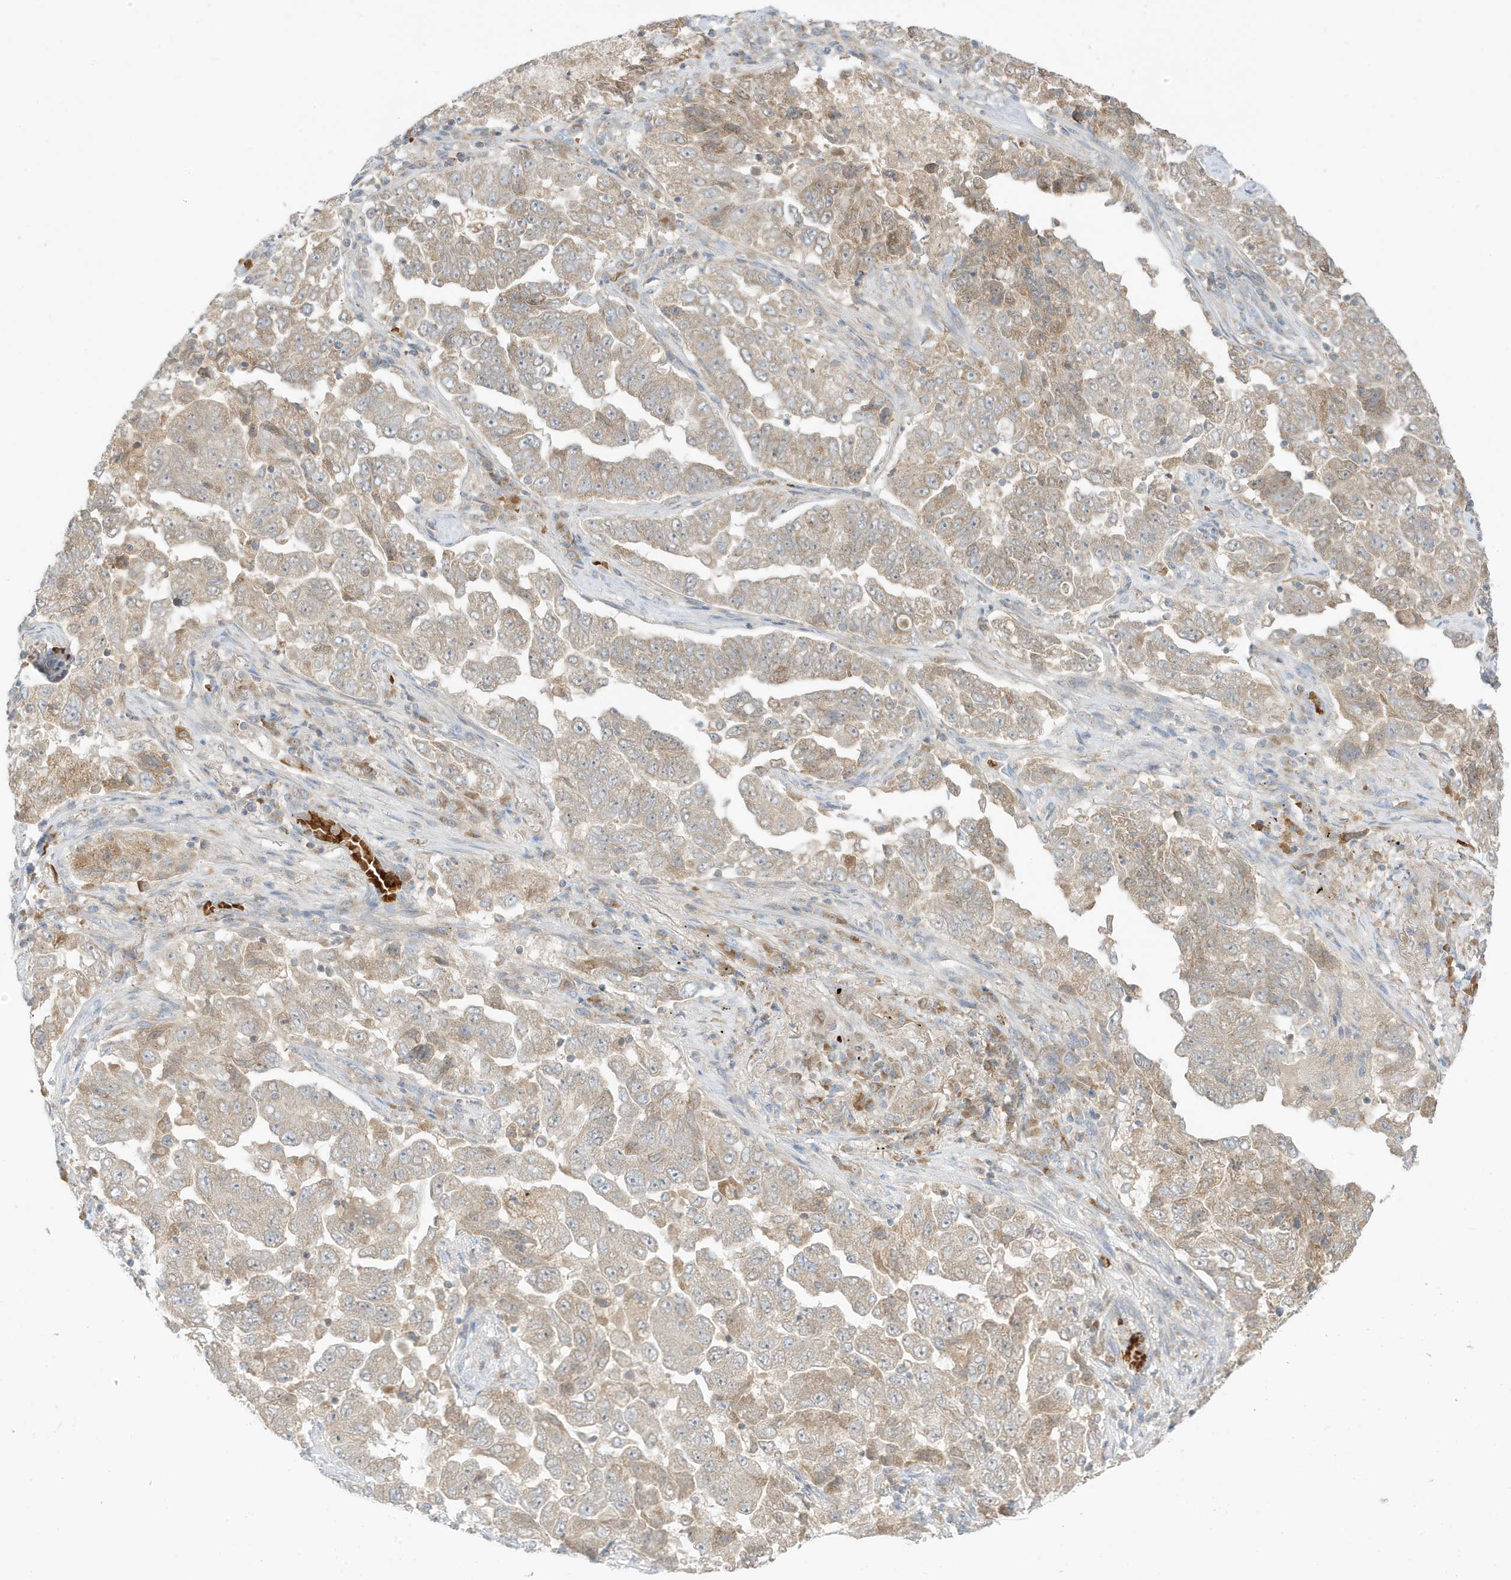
{"staining": {"intensity": "moderate", "quantity": ">75%", "location": "cytoplasmic/membranous"}, "tissue": "lung cancer", "cell_type": "Tumor cells", "image_type": "cancer", "snomed": [{"axis": "morphology", "description": "Adenocarcinoma, NOS"}, {"axis": "topography", "description": "Lung"}], "caption": "Immunohistochemical staining of human lung adenocarcinoma shows medium levels of moderate cytoplasmic/membranous protein staining in approximately >75% of tumor cells. (Brightfield microscopy of DAB IHC at high magnification).", "gene": "NPPC", "patient": {"sex": "female", "age": 51}}